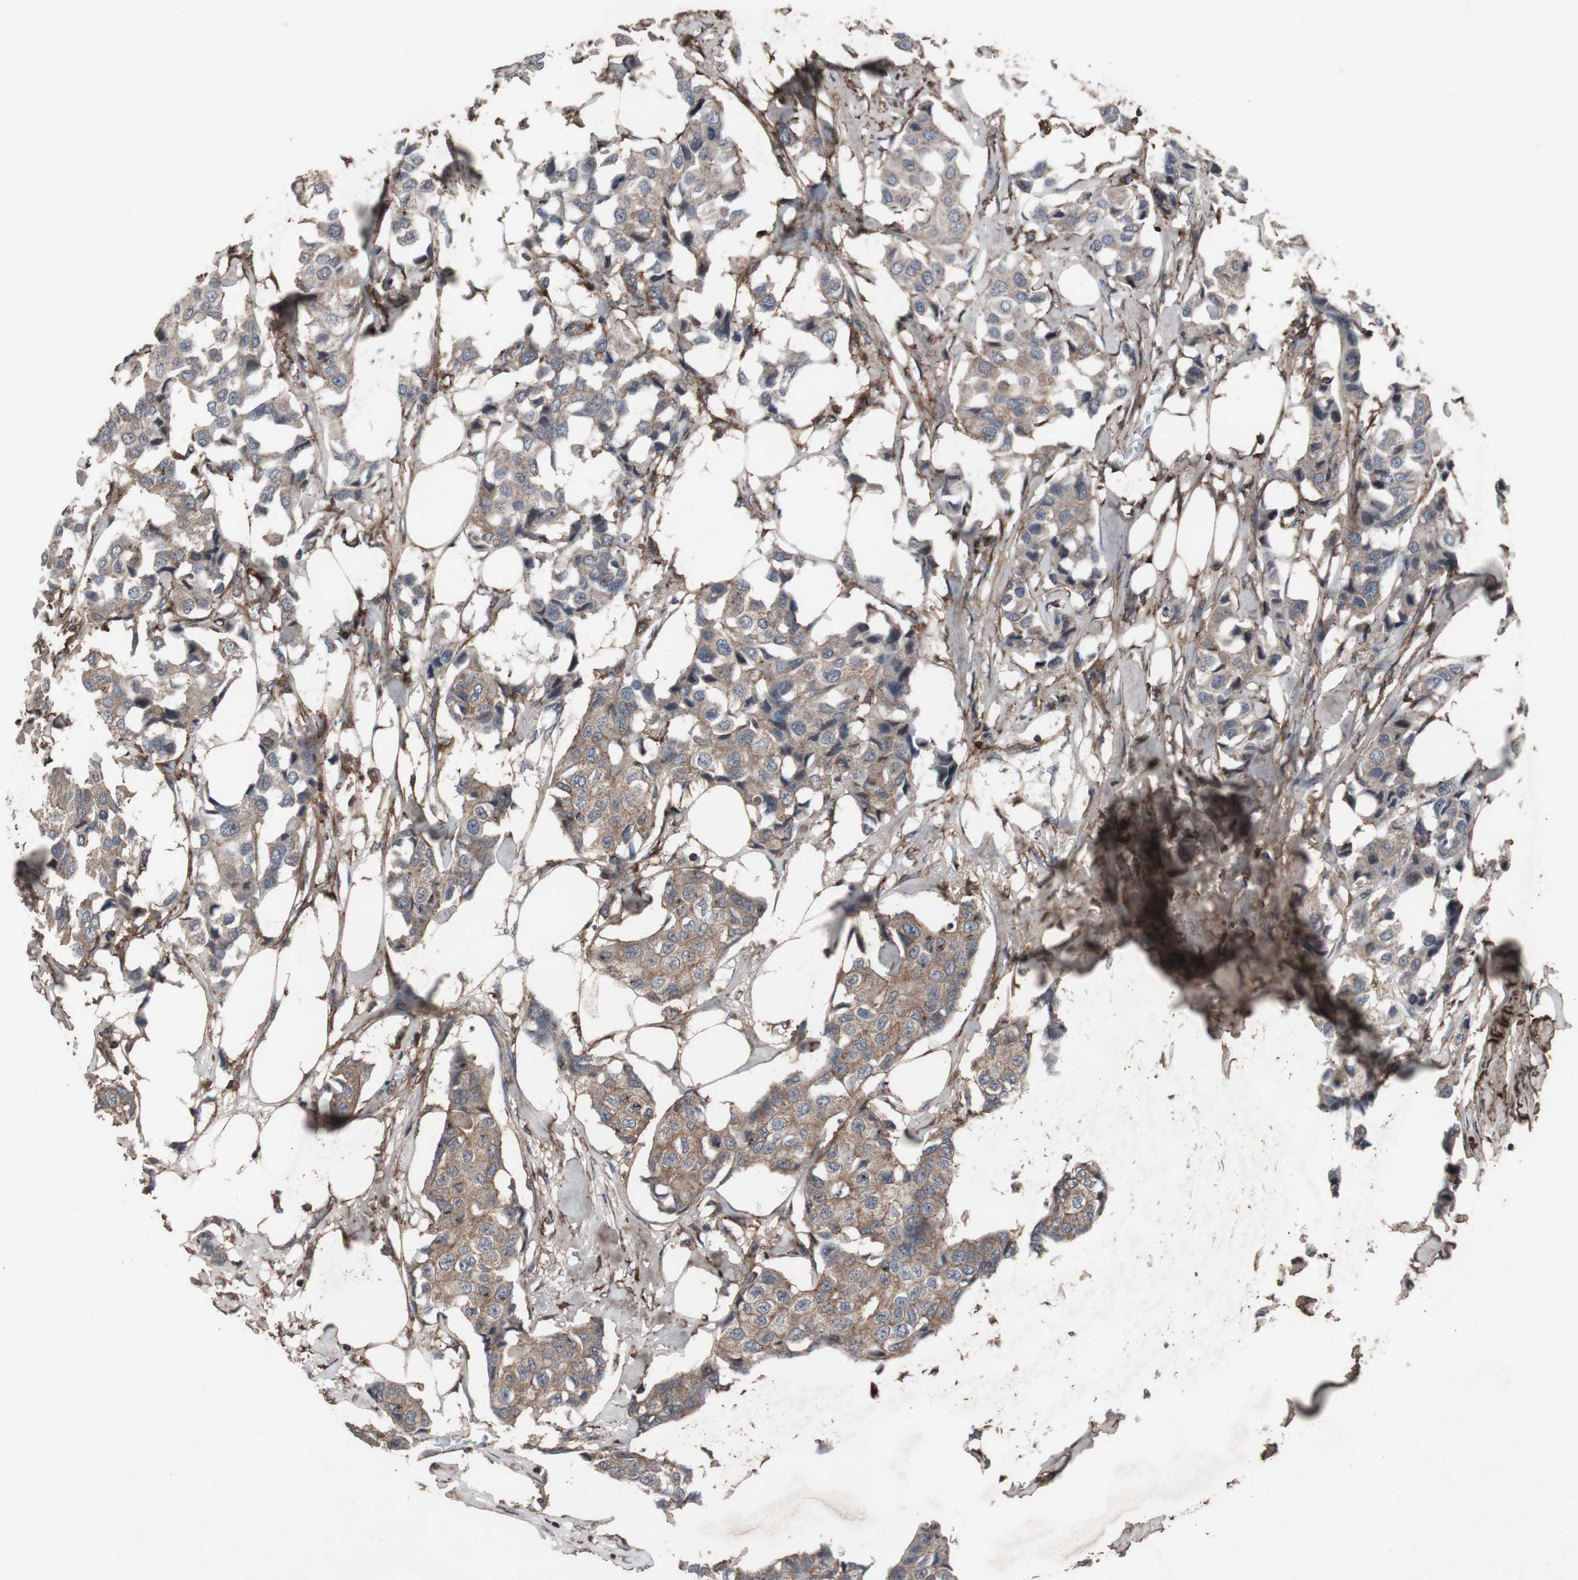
{"staining": {"intensity": "moderate", "quantity": ">75%", "location": "cytoplasmic/membranous"}, "tissue": "breast cancer", "cell_type": "Tumor cells", "image_type": "cancer", "snomed": [{"axis": "morphology", "description": "Duct carcinoma"}, {"axis": "topography", "description": "Breast"}], "caption": "Immunohistochemical staining of human invasive ductal carcinoma (breast) demonstrates medium levels of moderate cytoplasmic/membranous expression in about >75% of tumor cells.", "gene": "COL6A2", "patient": {"sex": "female", "age": 80}}